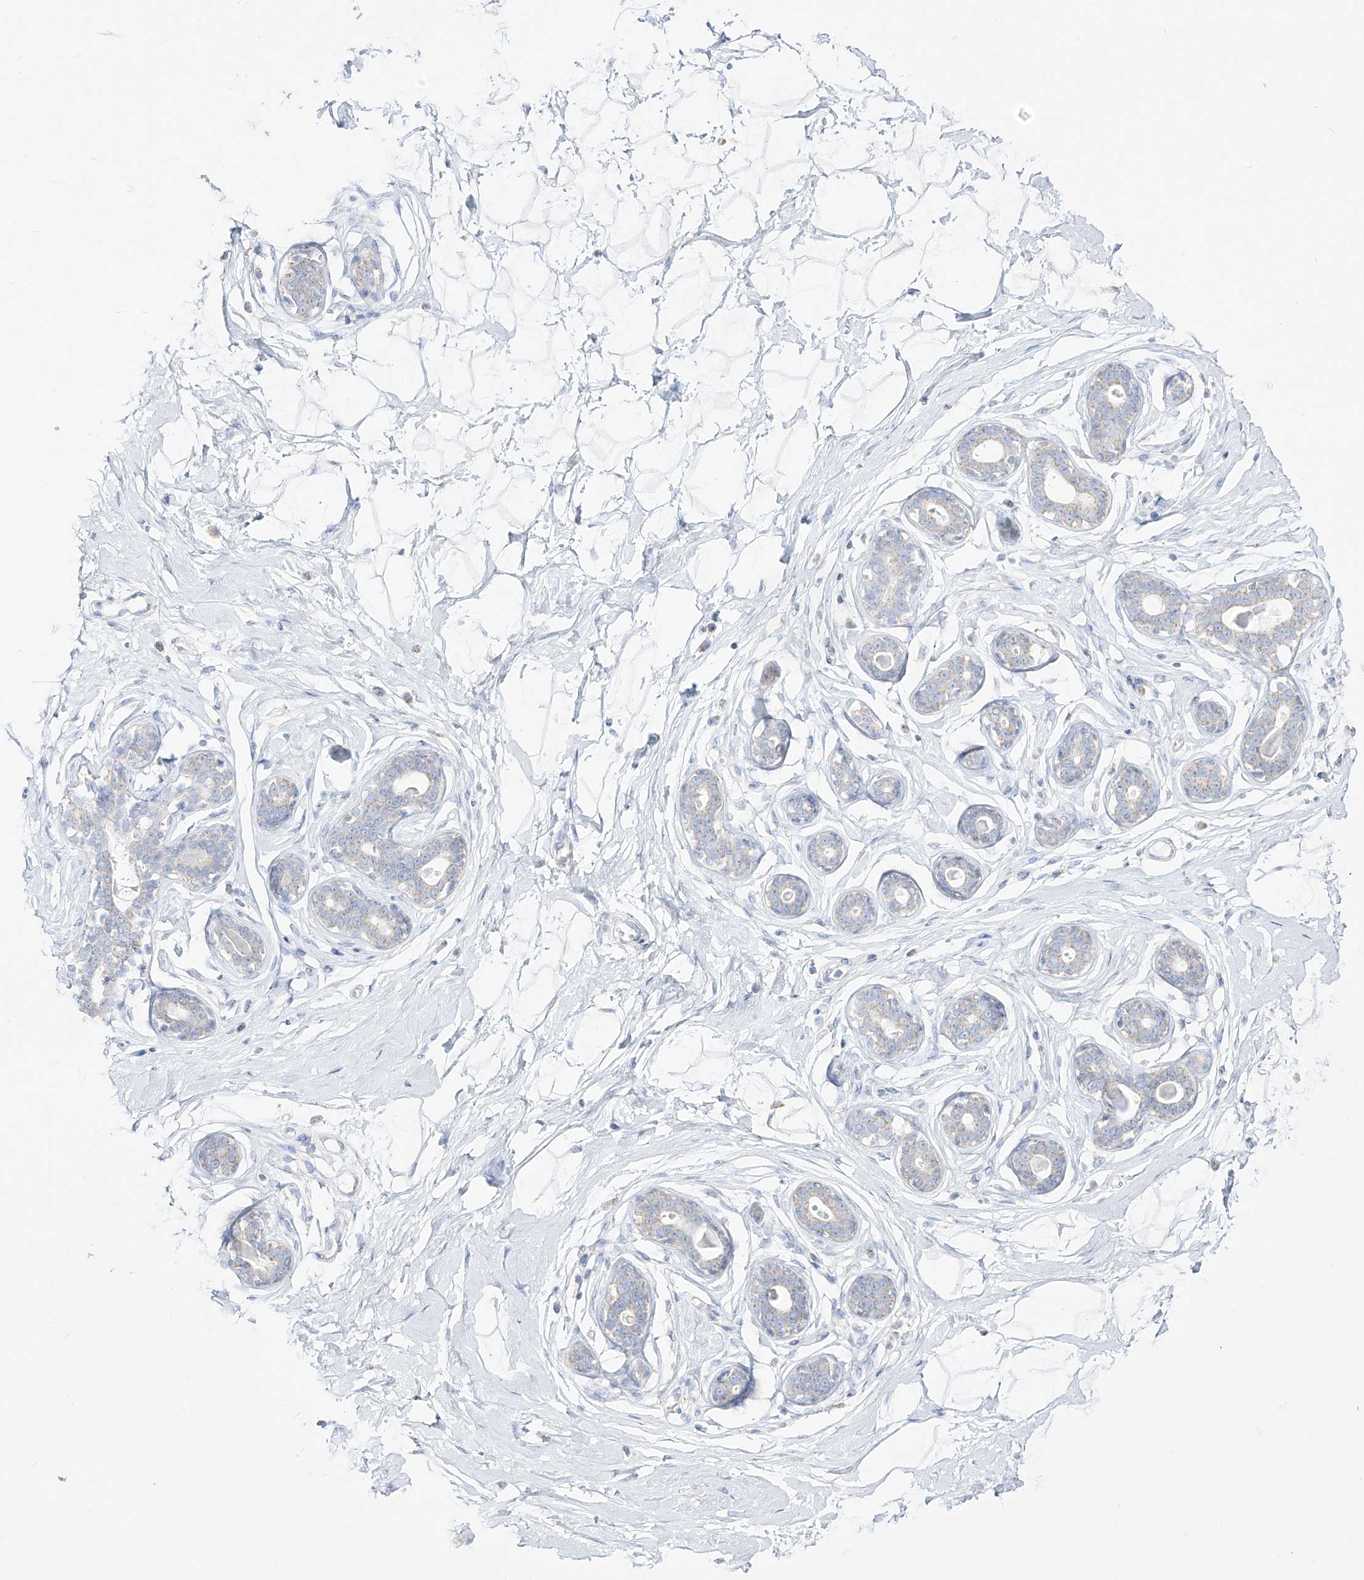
{"staining": {"intensity": "negative", "quantity": "none", "location": "none"}, "tissue": "breast", "cell_type": "Adipocytes", "image_type": "normal", "snomed": [{"axis": "morphology", "description": "Normal tissue, NOS"}, {"axis": "morphology", "description": "Adenoma, NOS"}, {"axis": "topography", "description": "Breast"}], "caption": "Breast stained for a protein using IHC reveals no positivity adipocytes.", "gene": "RCHY1", "patient": {"sex": "female", "age": 23}}